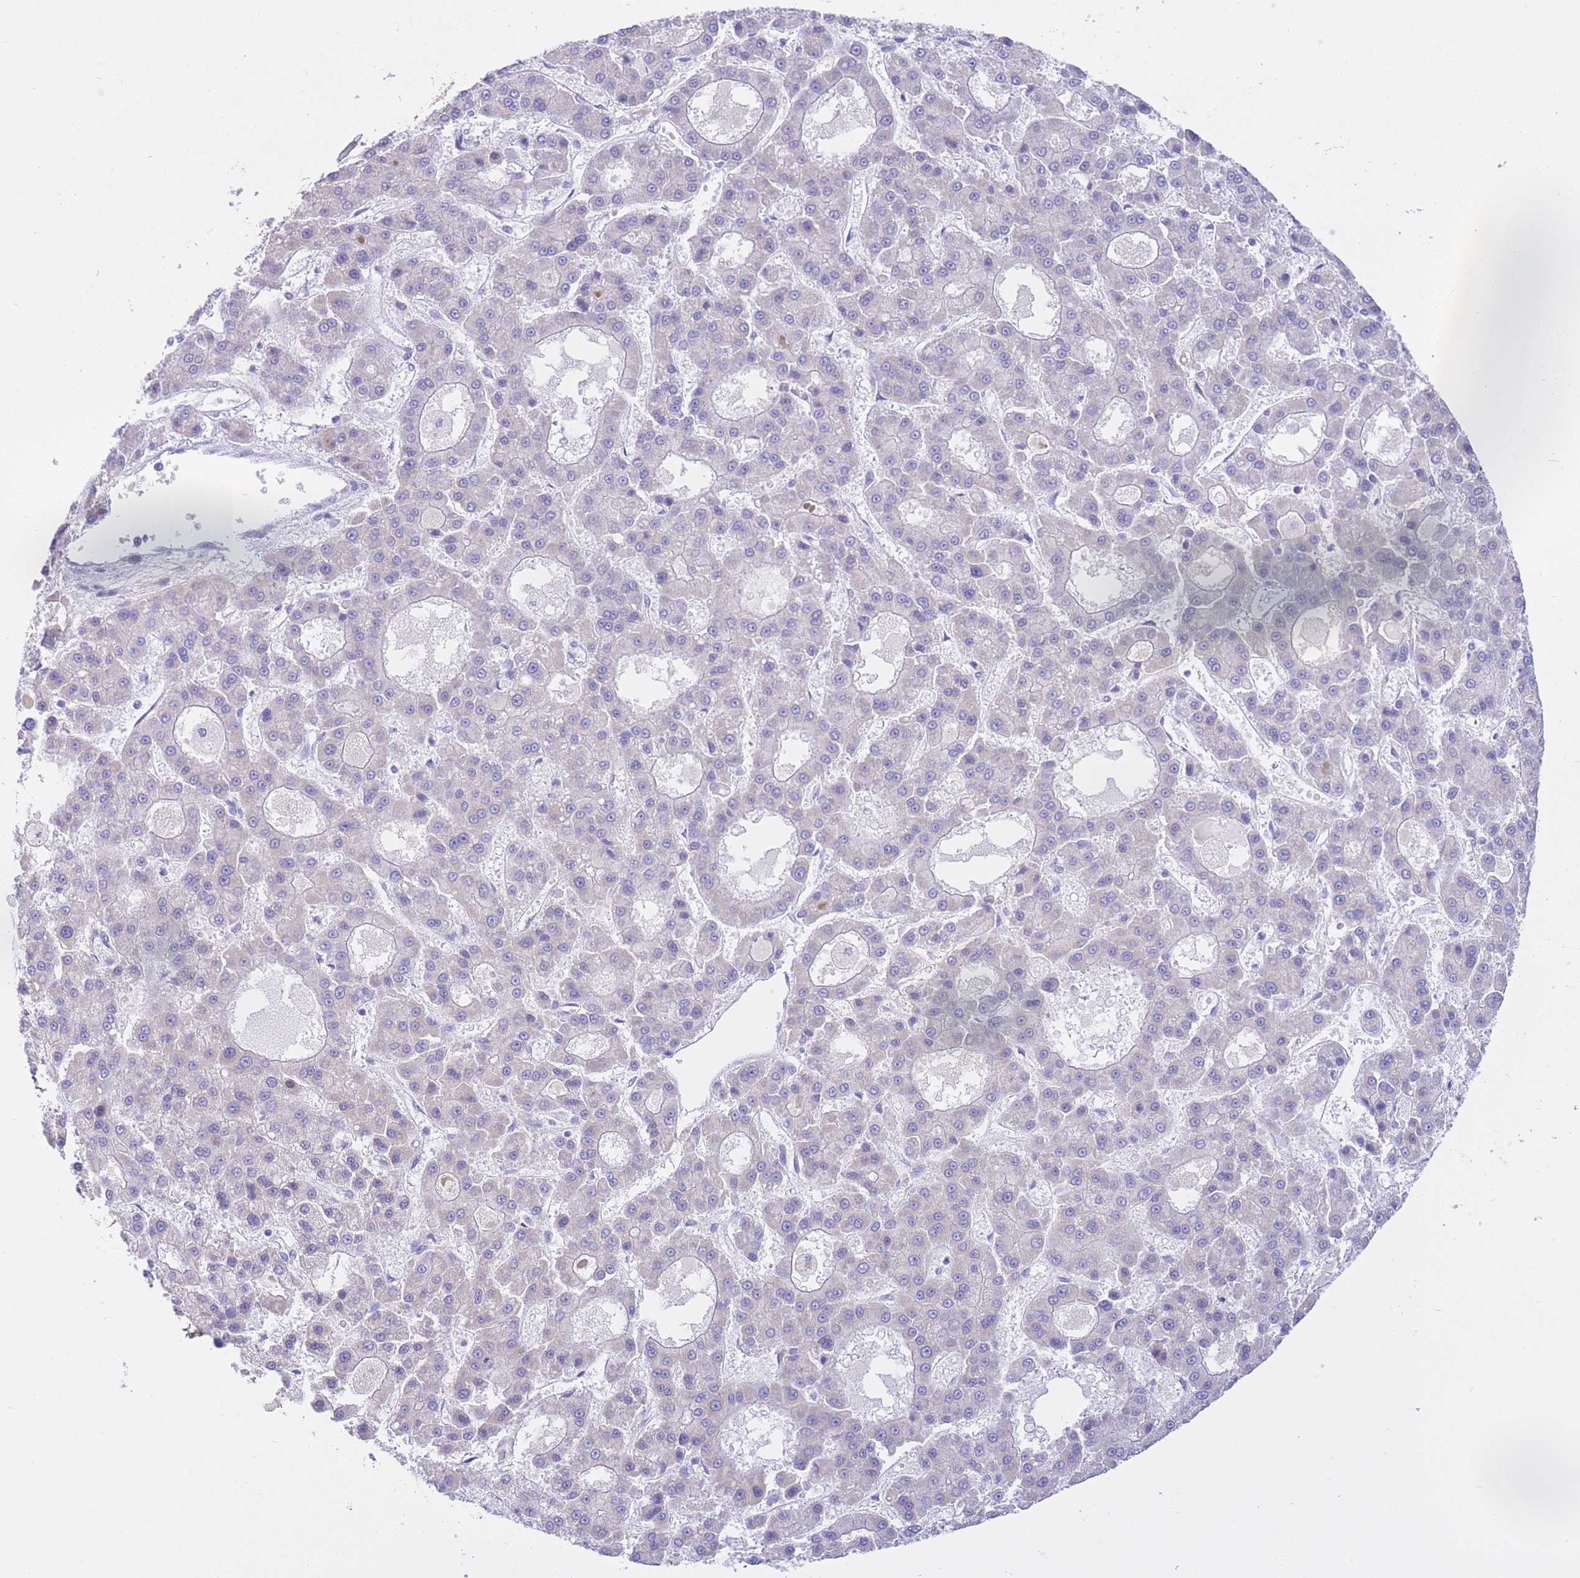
{"staining": {"intensity": "negative", "quantity": "none", "location": "none"}, "tissue": "liver cancer", "cell_type": "Tumor cells", "image_type": "cancer", "snomed": [{"axis": "morphology", "description": "Carcinoma, Hepatocellular, NOS"}, {"axis": "topography", "description": "Liver"}], "caption": "Liver hepatocellular carcinoma stained for a protein using IHC exhibits no staining tumor cells.", "gene": "RPL39L", "patient": {"sex": "male", "age": 70}}